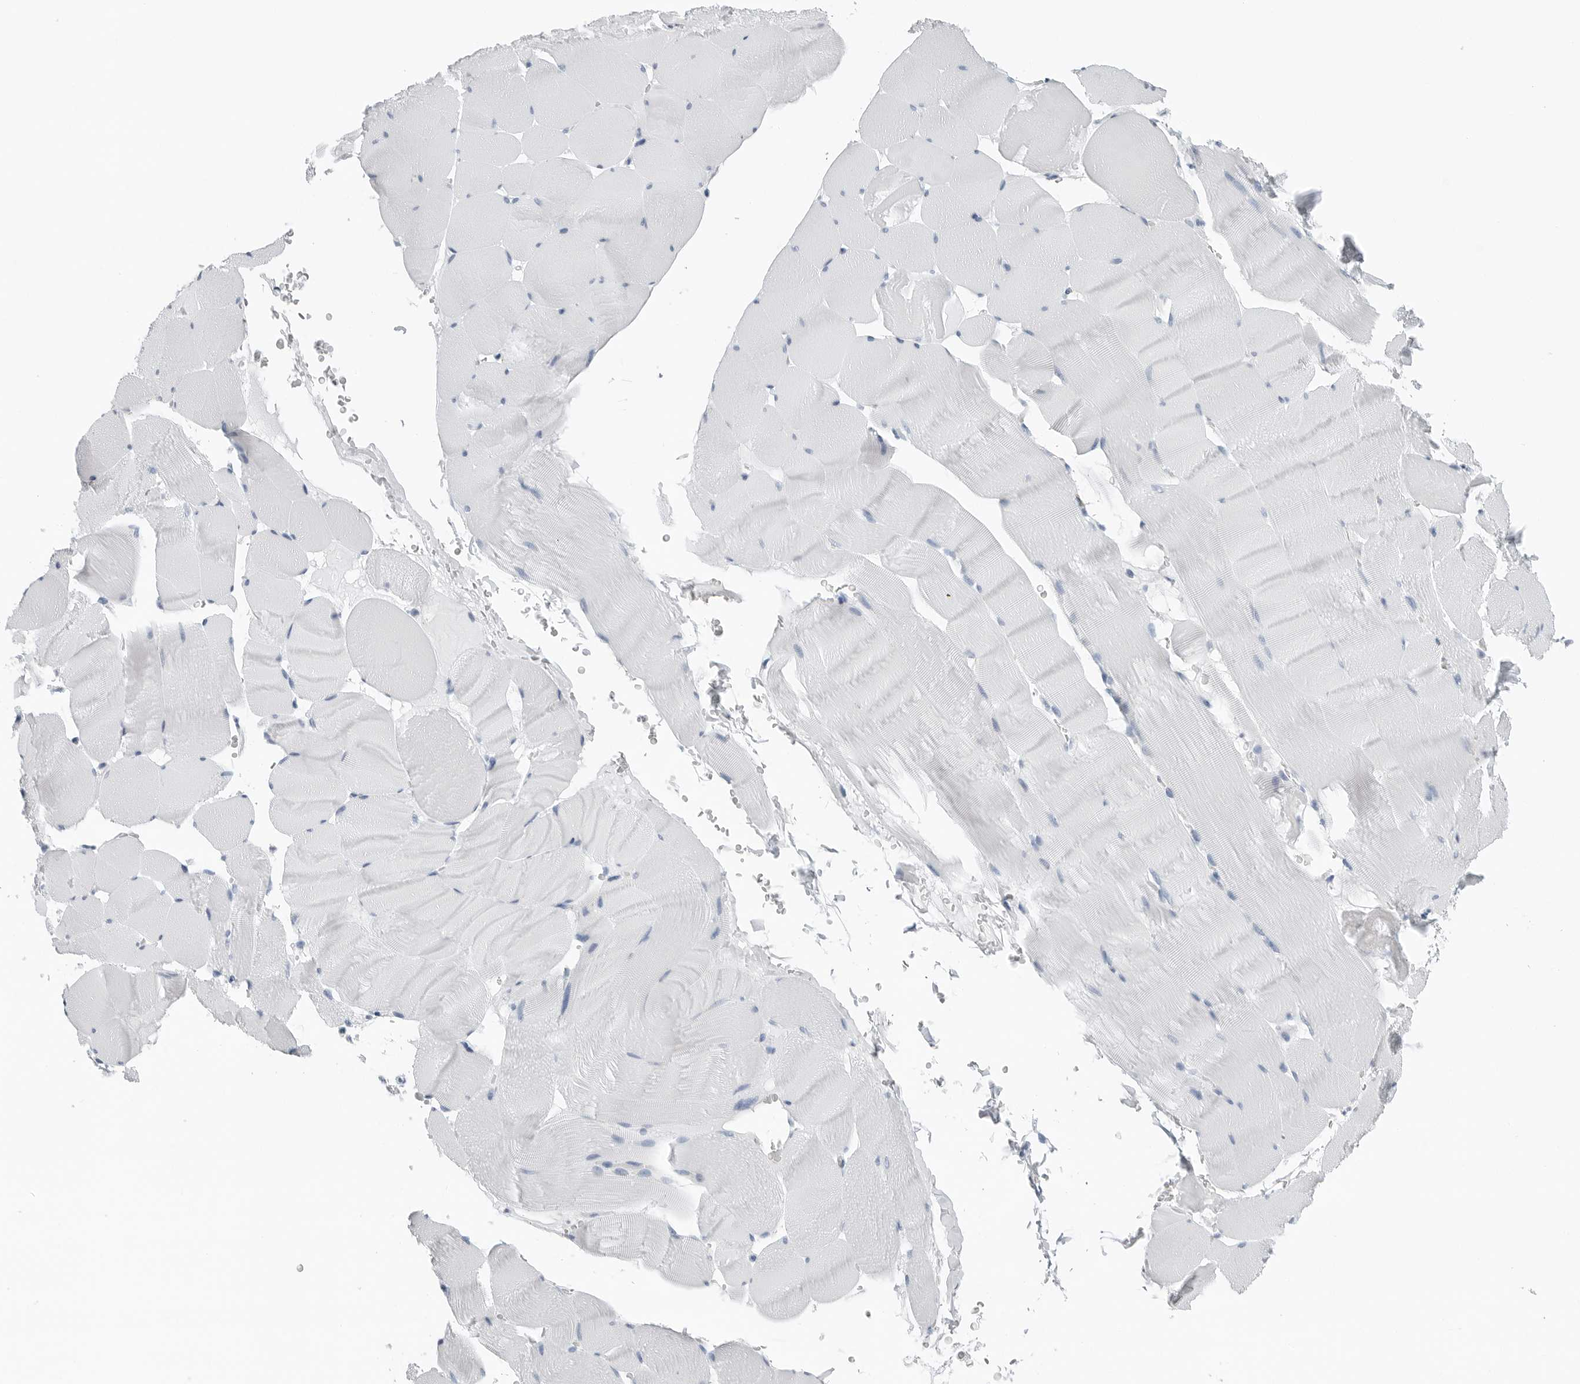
{"staining": {"intensity": "negative", "quantity": "none", "location": "none"}, "tissue": "skeletal muscle", "cell_type": "Myocytes", "image_type": "normal", "snomed": [{"axis": "morphology", "description": "Normal tissue, NOS"}, {"axis": "topography", "description": "Skeletal muscle"}], "caption": "High magnification brightfield microscopy of benign skeletal muscle stained with DAB (brown) and counterstained with hematoxylin (blue): myocytes show no significant positivity. (Brightfield microscopy of DAB immunohistochemistry (IHC) at high magnification).", "gene": "SLPI", "patient": {"sex": "male", "age": 62}}